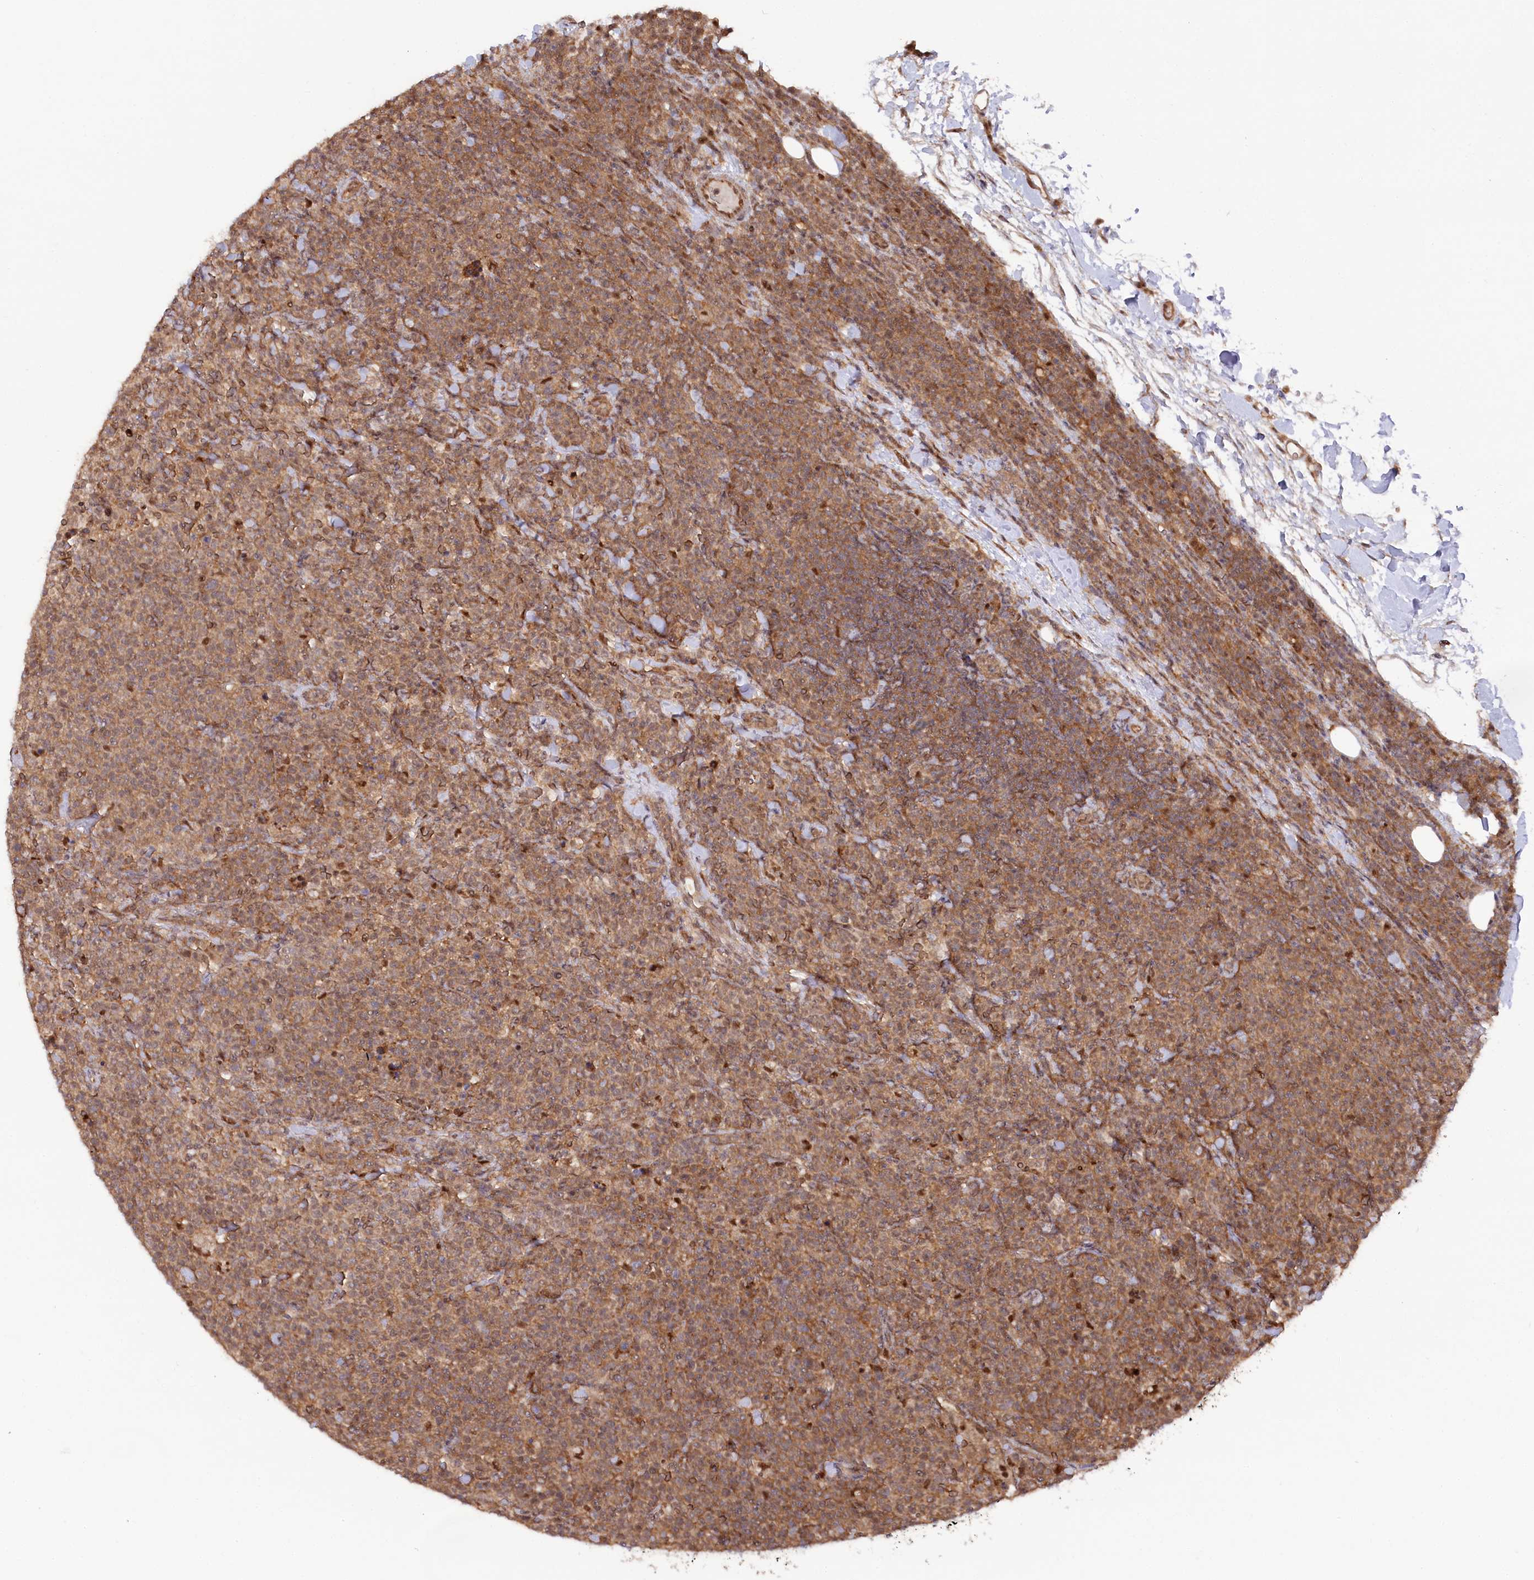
{"staining": {"intensity": "moderate", "quantity": ">75%", "location": "cytoplasmic/membranous"}, "tissue": "lymphoma", "cell_type": "Tumor cells", "image_type": "cancer", "snomed": [{"axis": "morphology", "description": "Malignant lymphoma, non-Hodgkin's type, High grade"}, {"axis": "topography", "description": "Lymph node"}], "caption": "Protein expression analysis of human lymphoma reveals moderate cytoplasmic/membranous positivity in approximately >75% of tumor cells. The protein is stained brown, and the nuclei are stained in blue (DAB (3,3'-diaminobenzidine) IHC with brightfield microscopy, high magnification).", "gene": "PSMA1", "patient": {"sex": "male", "age": 61}}